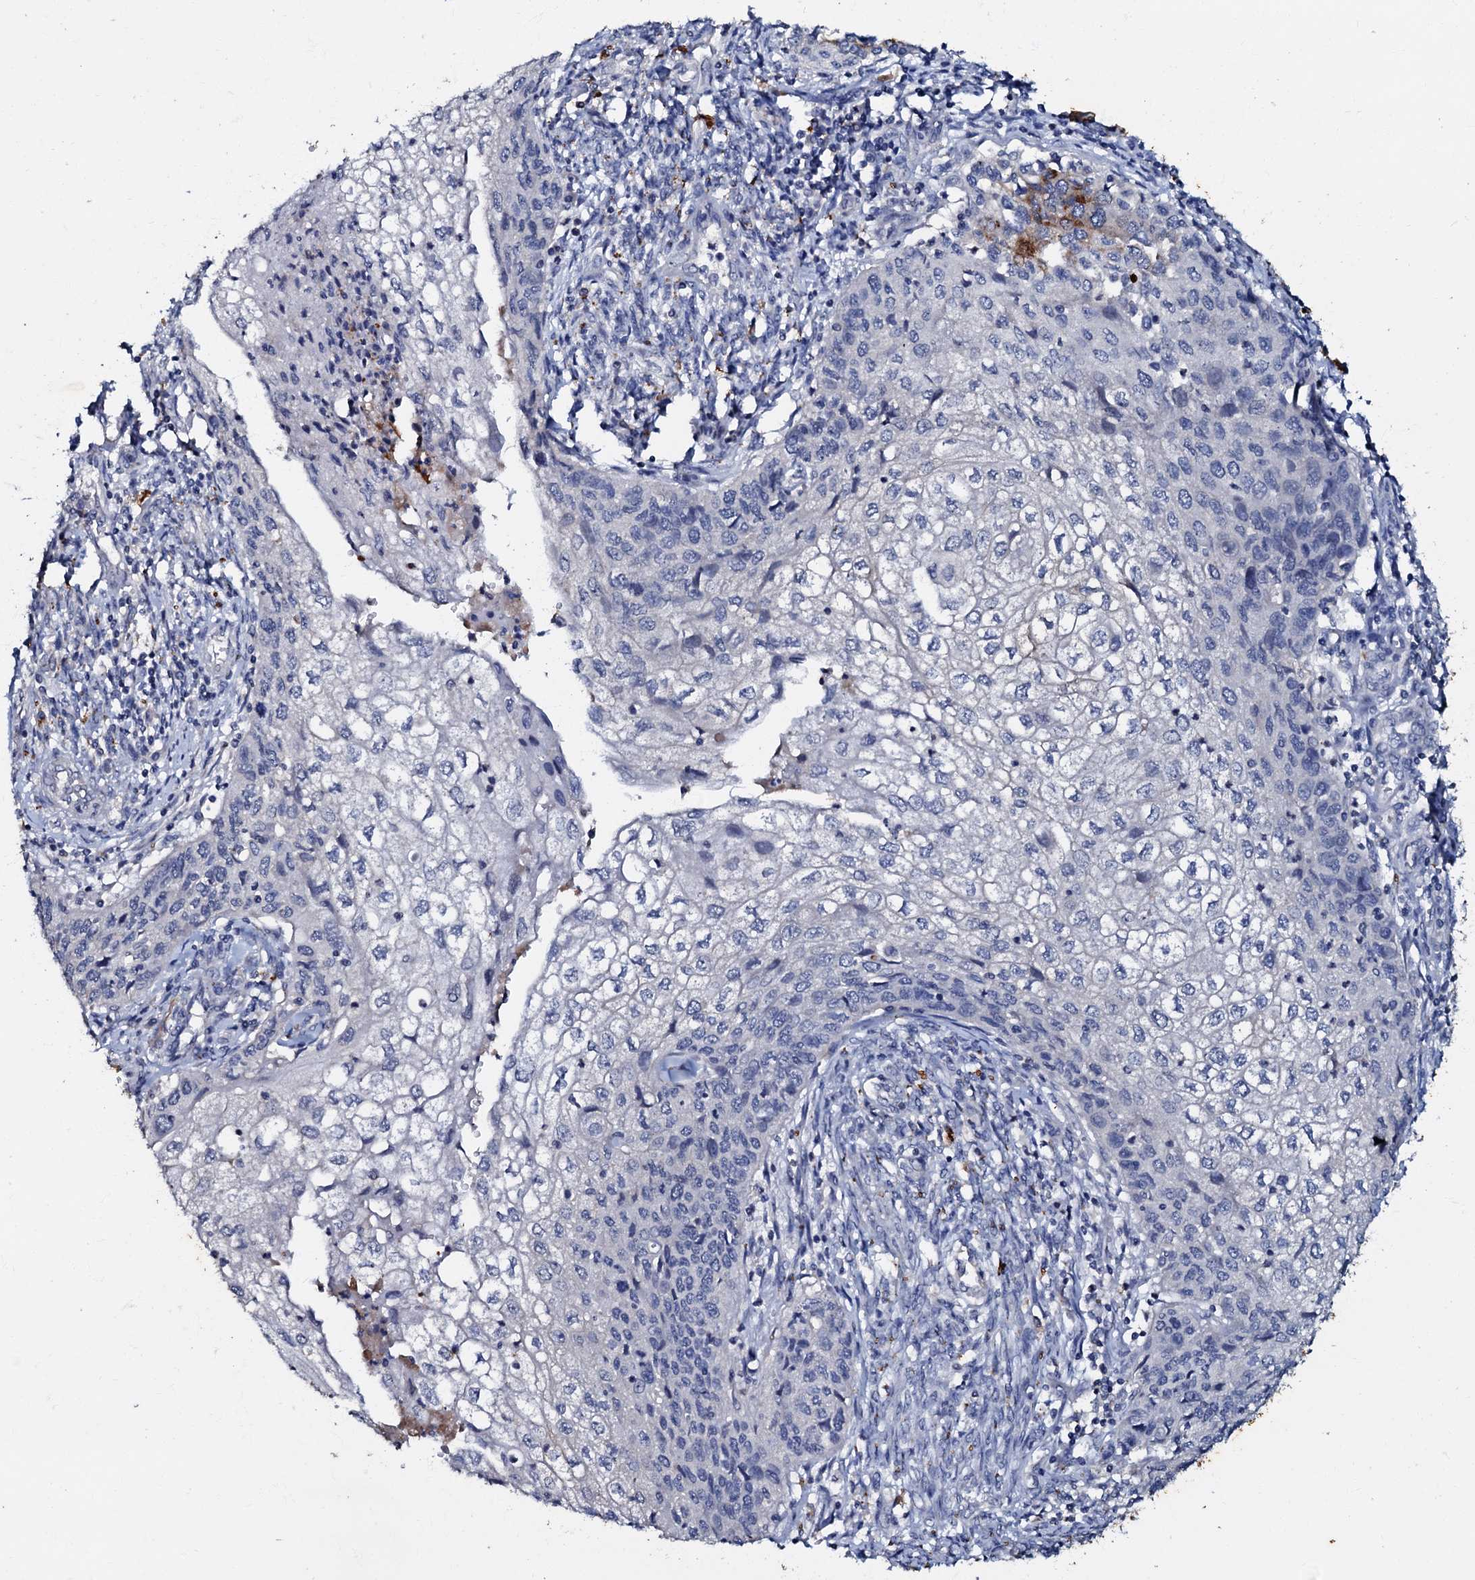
{"staining": {"intensity": "negative", "quantity": "none", "location": "none"}, "tissue": "cervical cancer", "cell_type": "Tumor cells", "image_type": "cancer", "snomed": [{"axis": "morphology", "description": "Squamous cell carcinoma, NOS"}, {"axis": "topography", "description": "Cervix"}], "caption": "This is an immunohistochemistry (IHC) image of cervical cancer (squamous cell carcinoma). There is no expression in tumor cells.", "gene": "MANSC4", "patient": {"sex": "female", "age": 67}}